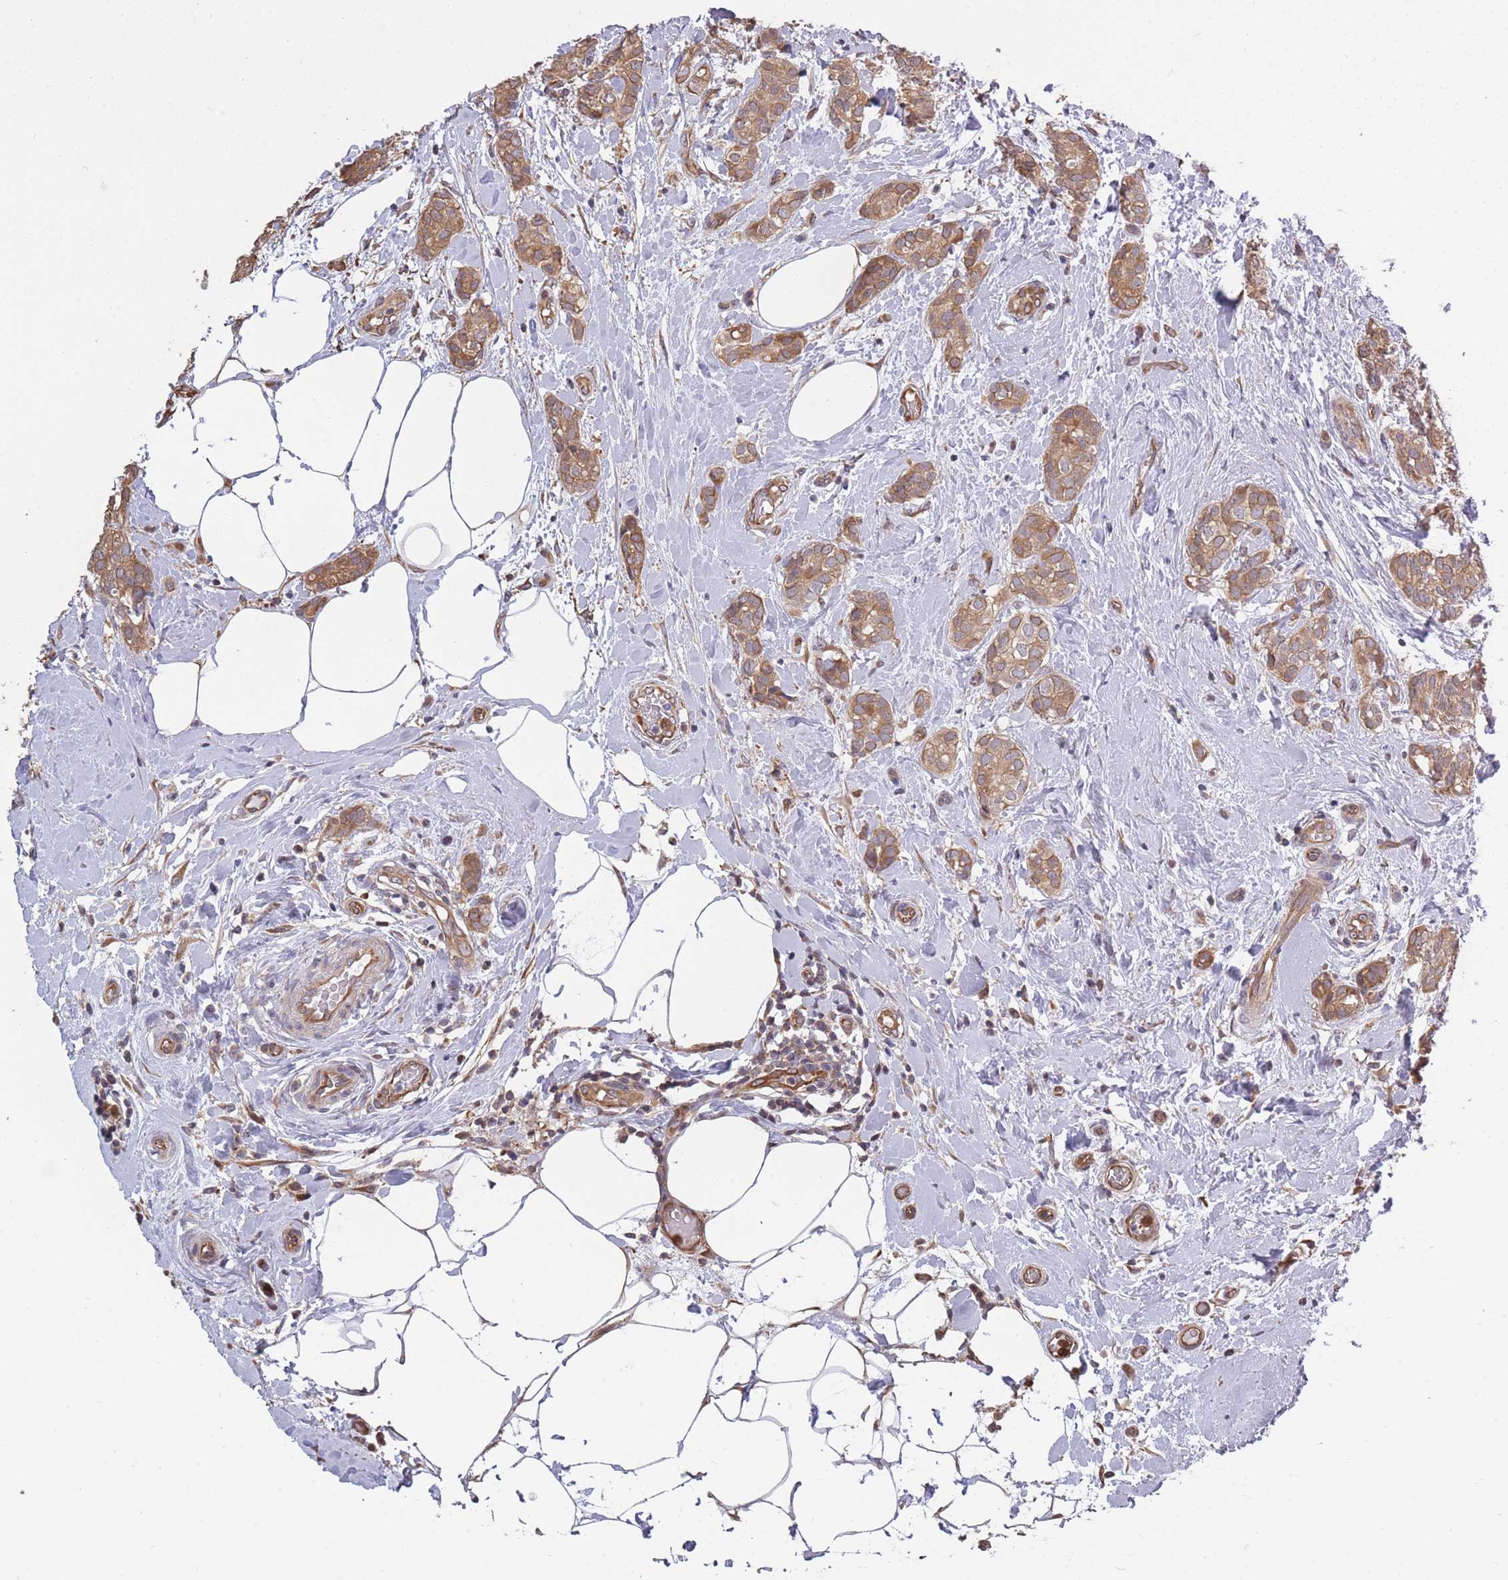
{"staining": {"intensity": "moderate", "quantity": ">75%", "location": "cytoplasmic/membranous"}, "tissue": "breast cancer", "cell_type": "Tumor cells", "image_type": "cancer", "snomed": [{"axis": "morphology", "description": "Duct carcinoma"}, {"axis": "topography", "description": "Breast"}], "caption": "A brown stain highlights moderate cytoplasmic/membranous expression of a protein in human infiltrating ductal carcinoma (breast) tumor cells. (Brightfield microscopy of DAB IHC at high magnification).", "gene": "ARL13B", "patient": {"sex": "female", "age": 73}}